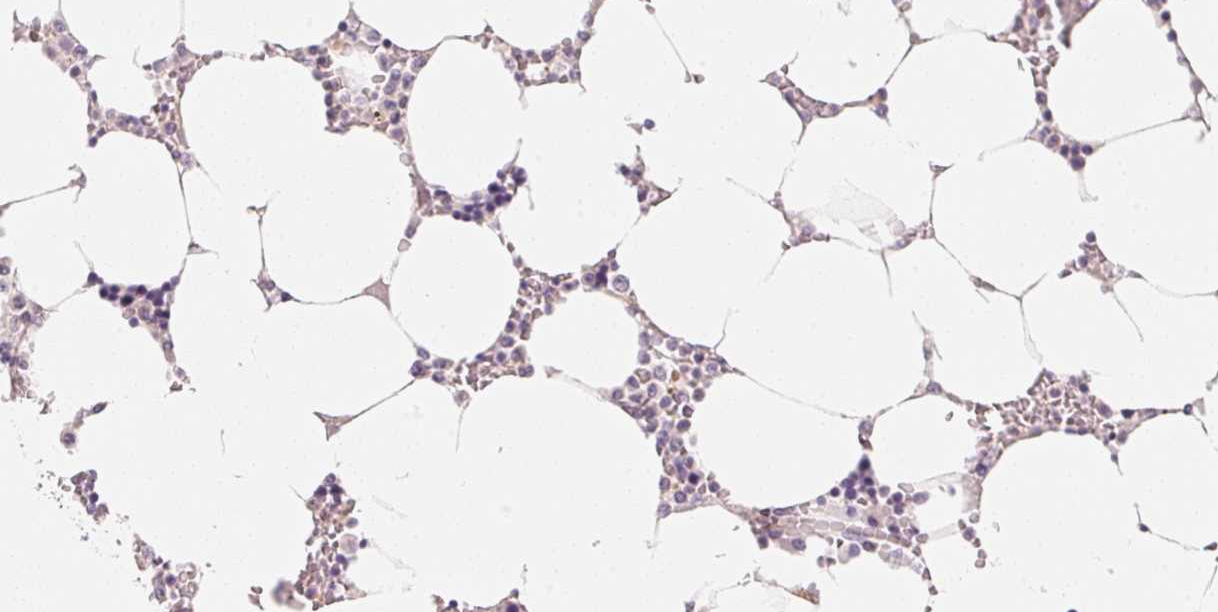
{"staining": {"intensity": "negative", "quantity": "none", "location": "none"}, "tissue": "bone marrow", "cell_type": "Hematopoietic cells", "image_type": "normal", "snomed": [{"axis": "morphology", "description": "Normal tissue, NOS"}, {"axis": "topography", "description": "Bone marrow"}], "caption": "An IHC histopathology image of unremarkable bone marrow is shown. There is no staining in hematopoietic cells of bone marrow.", "gene": "MCOLN3", "patient": {"sex": "male", "age": 64}}